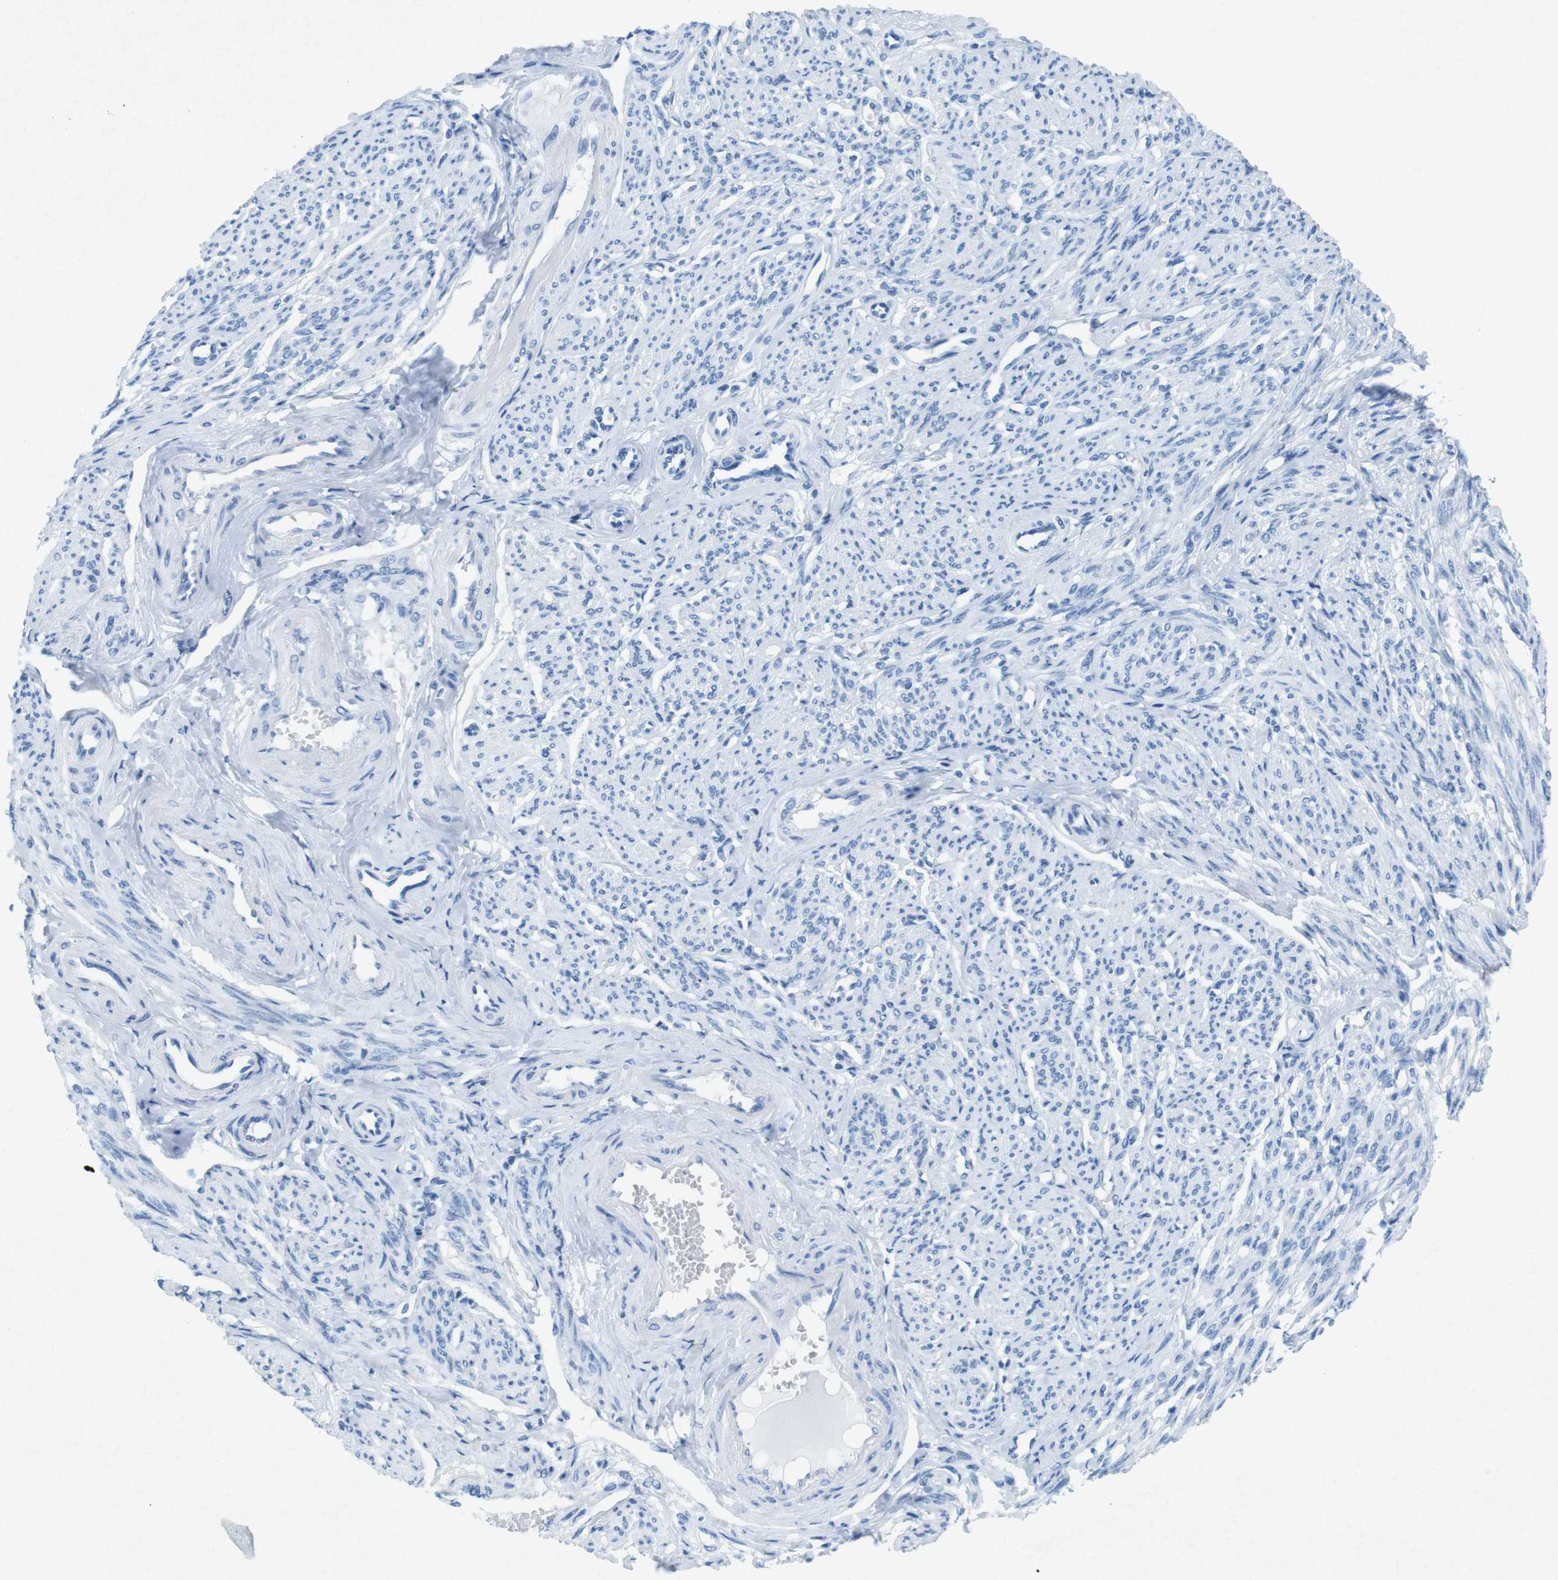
{"staining": {"intensity": "negative", "quantity": "none", "location": "none"}, "tissue": "smooth muscle", "cell_type": "Smooth muscle cells", "image_type": "normal", "snomed": [{"axis": "morphology", "description": "Normal tissue, NOS"}, {"axis": "topography", "description": "Smooth muscle"}], "caption": "The immunohistochemistry (IHC) image has no significant positivity in smooth muscle cells of smooth muscle. Brightfield microscopy of immunohistochemistry stained with DAB (3,3'-diaminobenzidine) (brown) and hematoxylin (blue), captured at high magnification.", "gene": "CTAG1B", "patient": {"sex": "female", "age": 65}}